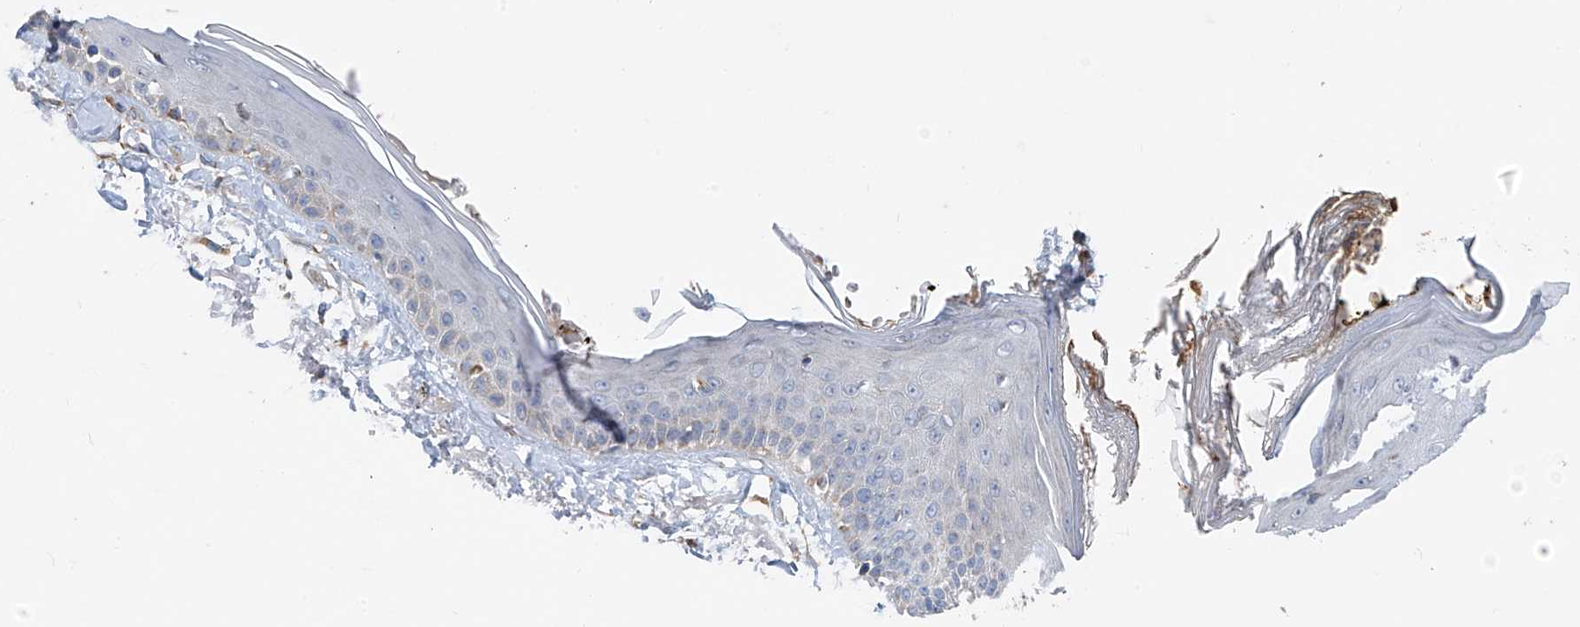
{"staining": {"intensity": "negative", "quantity": "none", "location": "none"}, "tissue": "skin", "cell_type": "Fibroblasts", "image_type": "normal", "snomed": [{"axis": "morphology", "description": "Normal tissue, NOS"}, {"axis": "topography", "description": "Skin"}, {"axis": "topography", "description": "Skeletal muscle"}], "caption": "DAB immunohistochemical staining of benign skin displays no significant expression in fibroblasts.", "gene": "EOMES", "patient": {"sex": "male", "age": 83}}